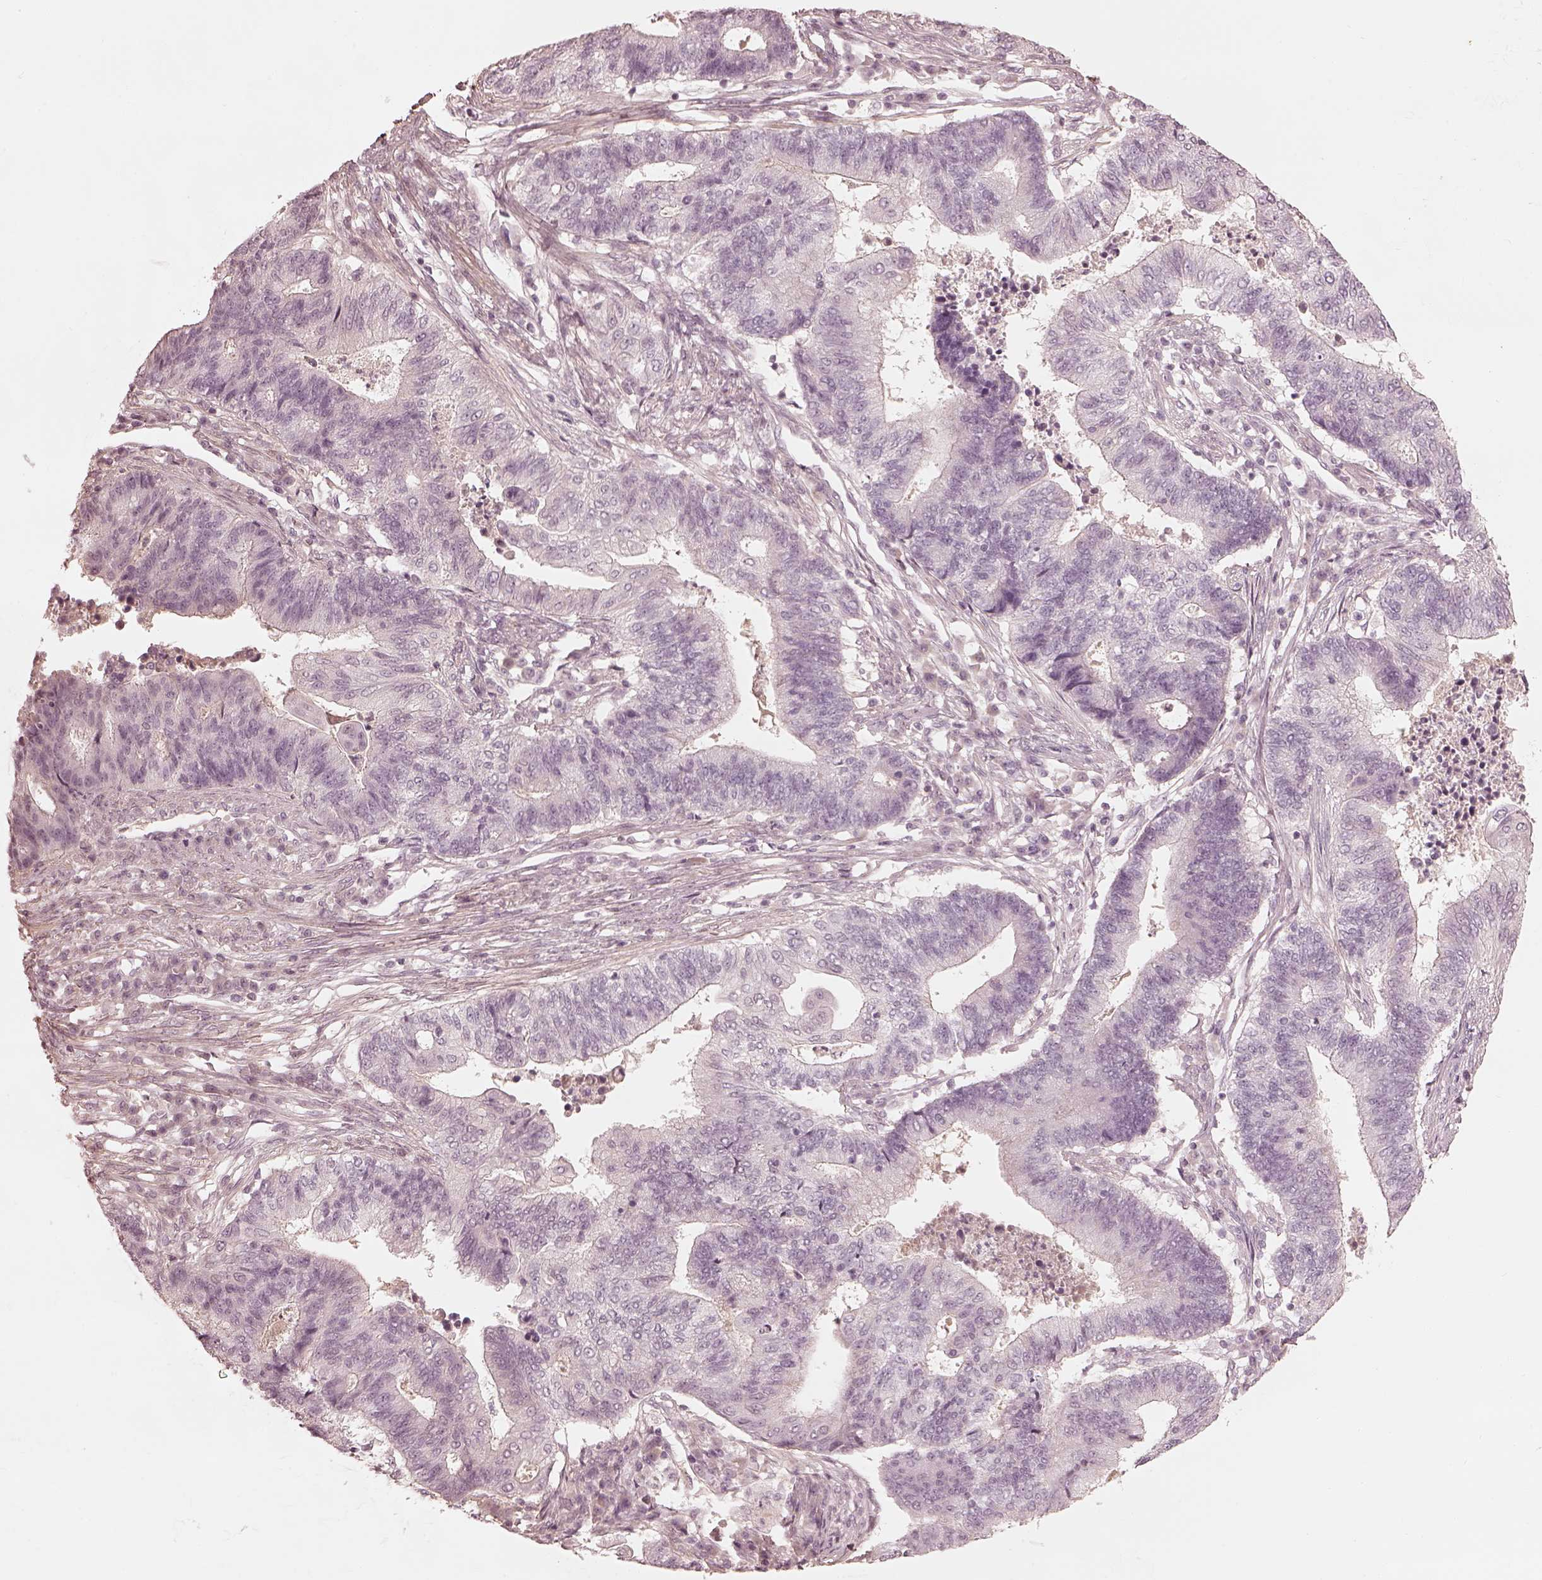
{"staining": {"intensity": "negative", "quantity": "none", "location": "none"}, "tissue": "endometrial cancer", "cell_type": "Tumor cells", "image_type": "cancer", "snomed": [{"axis": "morphology", "description": "Adenocarcinoma, NOS"}, {"axis": "topography", "description": "Uterus"}, {"axis": "topography", "description": "Endometrium"}], "caption": "An image of human endometrial cancer (adenocarcinoma) is negative for staining in tumor cells.", "gene": "ADRB3", "patient": {"sex": "female", "age": 54}}